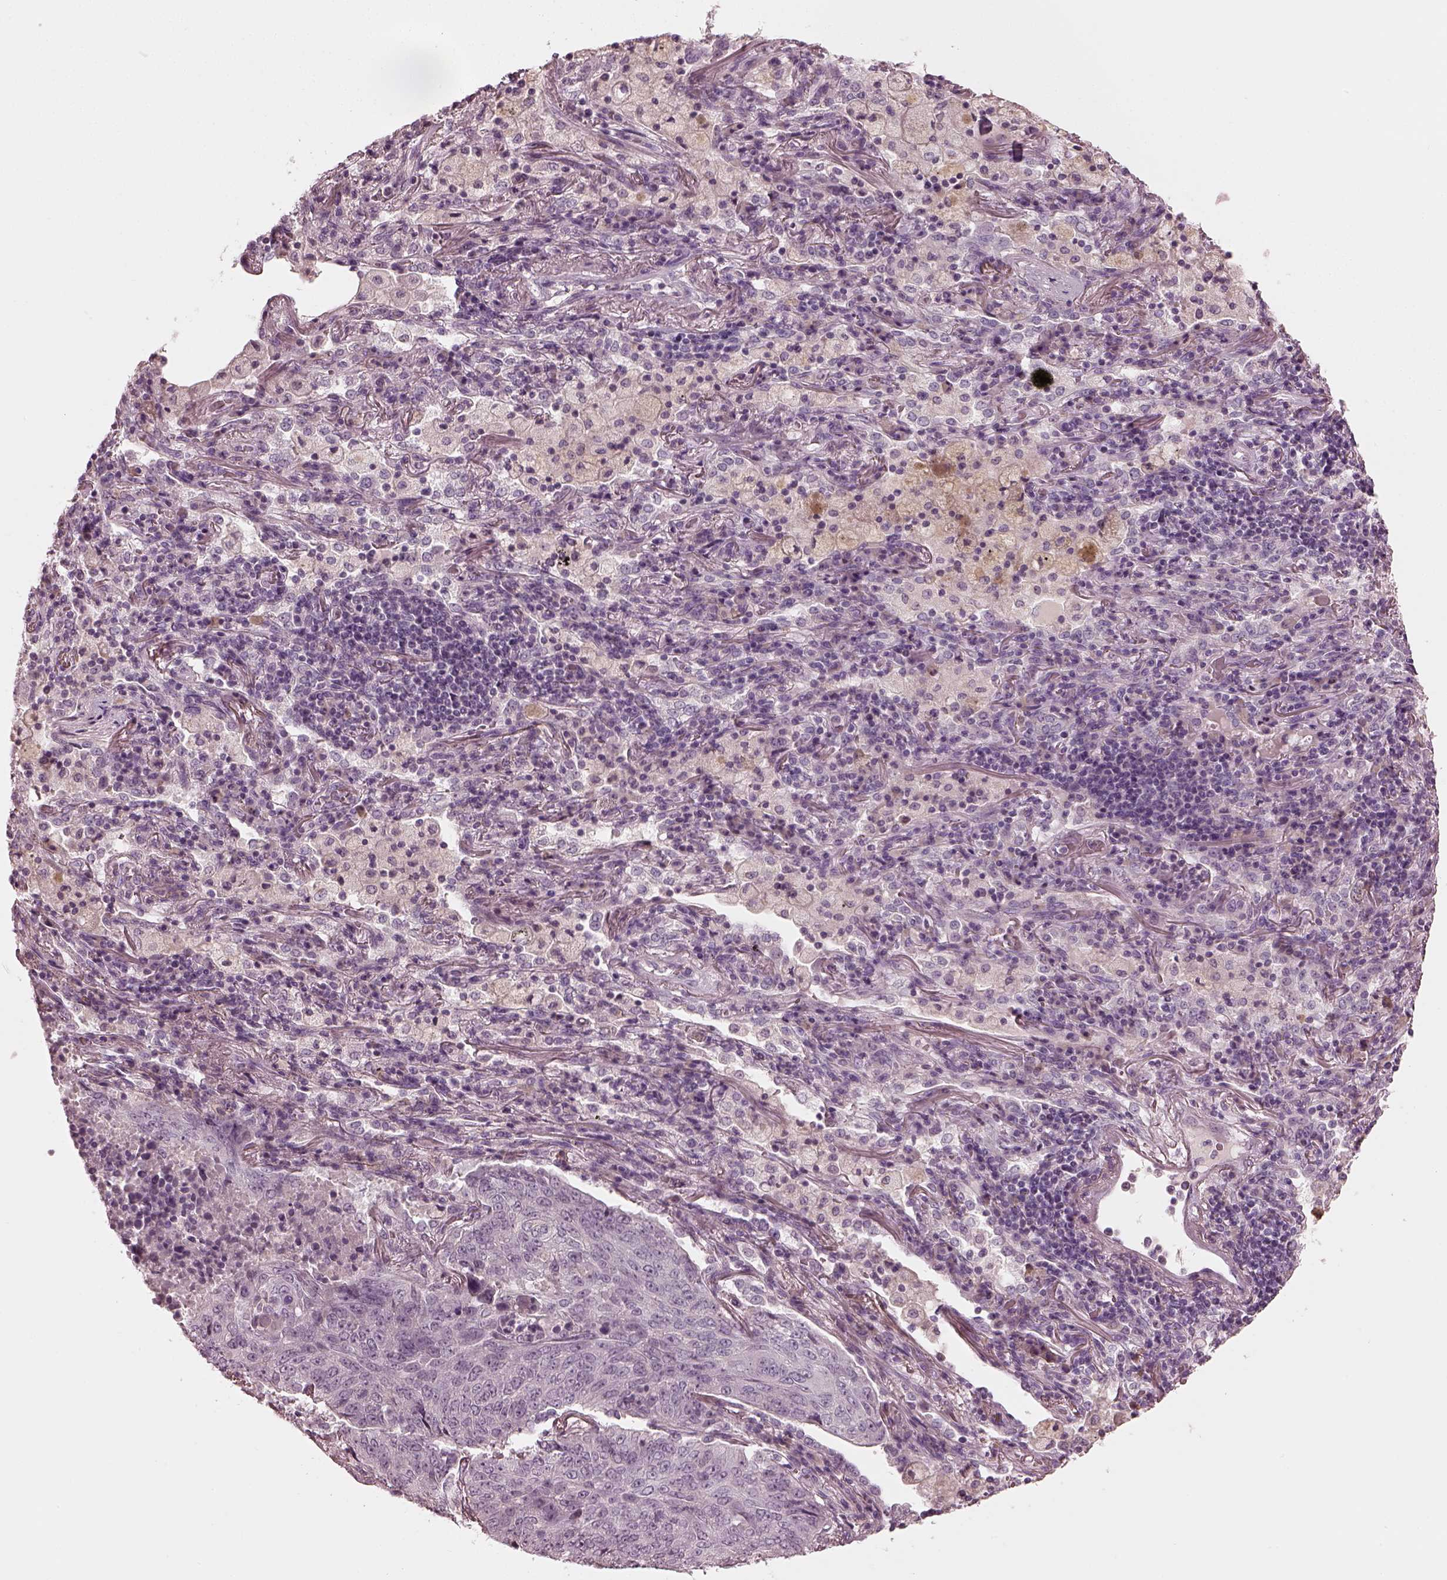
{"staining": {"intensity": "negative", "quantity": "none", "location": "none"}, "tissue": "lung cancer", "cell_type": "Tumor cells", "image_type": "cancer", "snomed": [{"axis": "morphology", "description": "Normal tissue, NOS"}, {"axis": "morphology", "description": "Squamous cell carcinoma, NOS"}, {"axis": "topography", "description": "Bronchus"}, {"axis": "topography", "description": "Lung"}], "caption": "This is an IHC histopathology image of squamous cell carcinoma (lung). There is no positivity in tumor cells.", "gene": "MIA", "patient": {"sex": "male", "age": 64}}